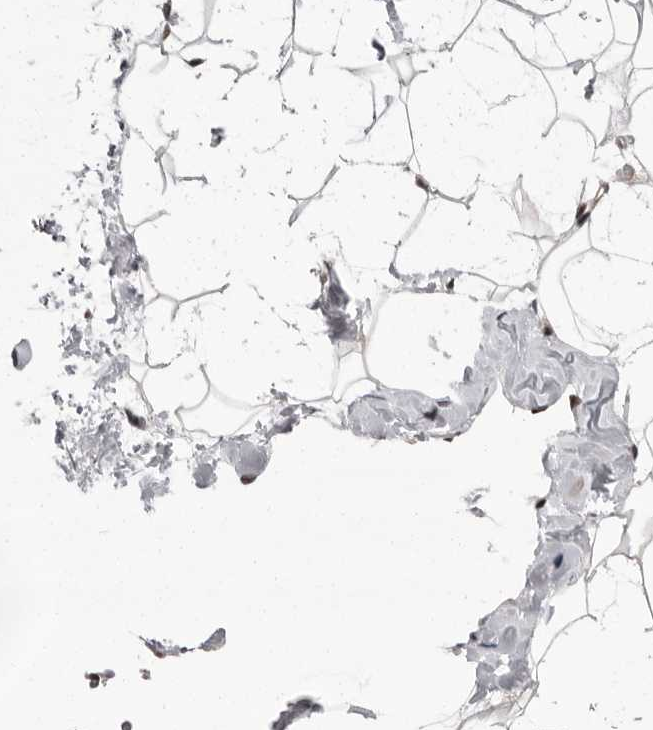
{"staining": {"intensity": "moderate", "quantity": ">75%", "location": "nuclear"}, "tissue": "adipose tissue", "cell_type": "Adipocytes", "image_type": "normal", "snomed": [{"axis": "morphology", "description": "Normal tissue, NOS"}, {"axis": "morphology", "description": "Fibrosis, NOS"}, {"axis": "topography", "description": "Breast"}, {"axis": "topography", "description": "Adipose tissue"}], "caption": "High-power microscopy captured an IHC photomicrograph of benign adipose tissue, revealing moderate nuclear expression in about >75% of adipocytes.", "gene": "MEPCE", "patient": {"sex": "female", "age": 39}}